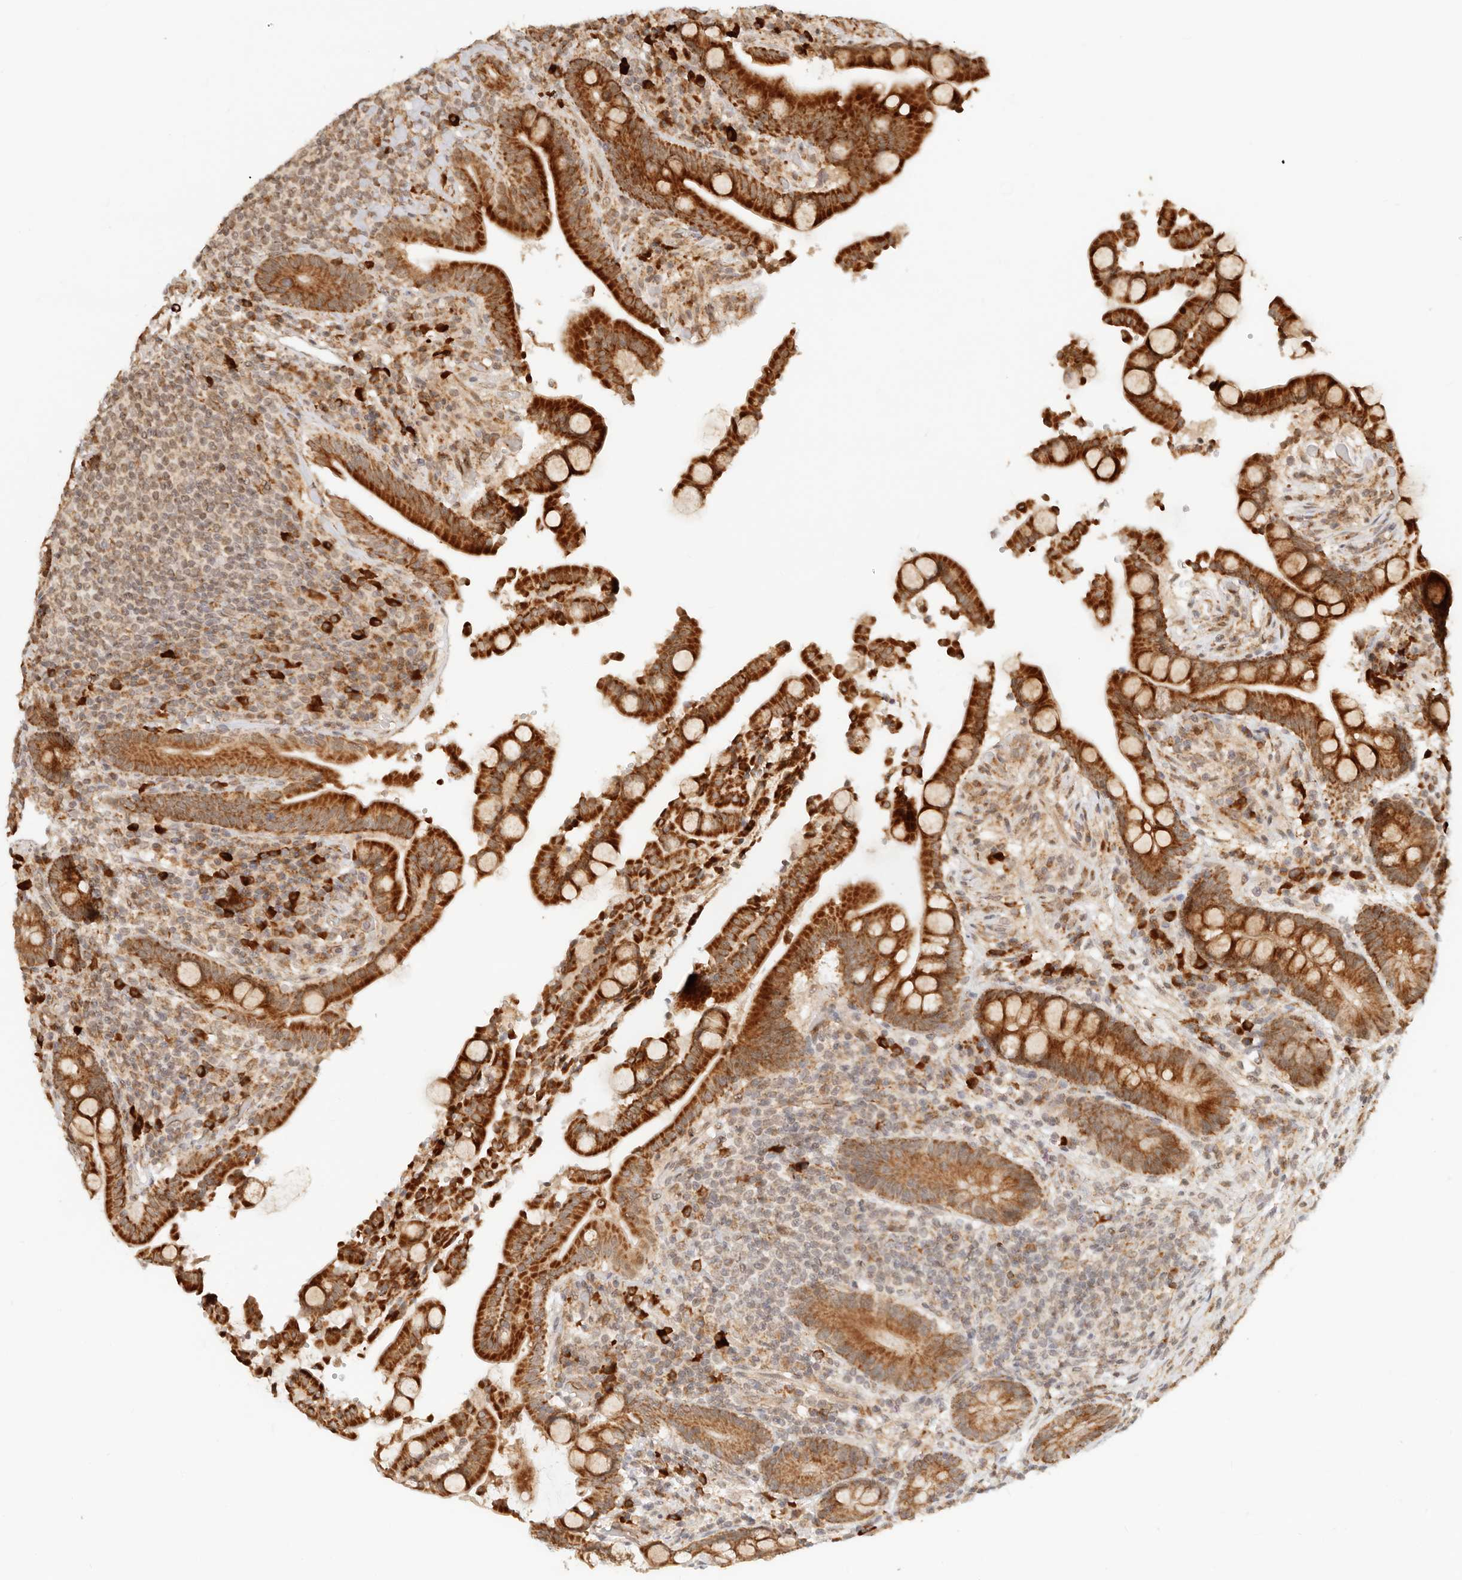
{"staining": {"intensity": "moderate", "quantity": ">75%", "location": "cytoplasmic/membranous"}, "tissue": "colon", "cell_type": "Endothelial cells", "image_type": "normal", "snomed": [{"axis": "morphology", "description": "Normal tissue, NOS"}, {"axis": "topography", "description": "Colon"}], "caption": "Colon stained for a protein shows moderate cytoplasmic/membranous positivity in endothelial cells. (IHC, brightfield microscopy, high magnification).", "gene": "BAALC", "patient": {"sex": "male", "age": 73}}